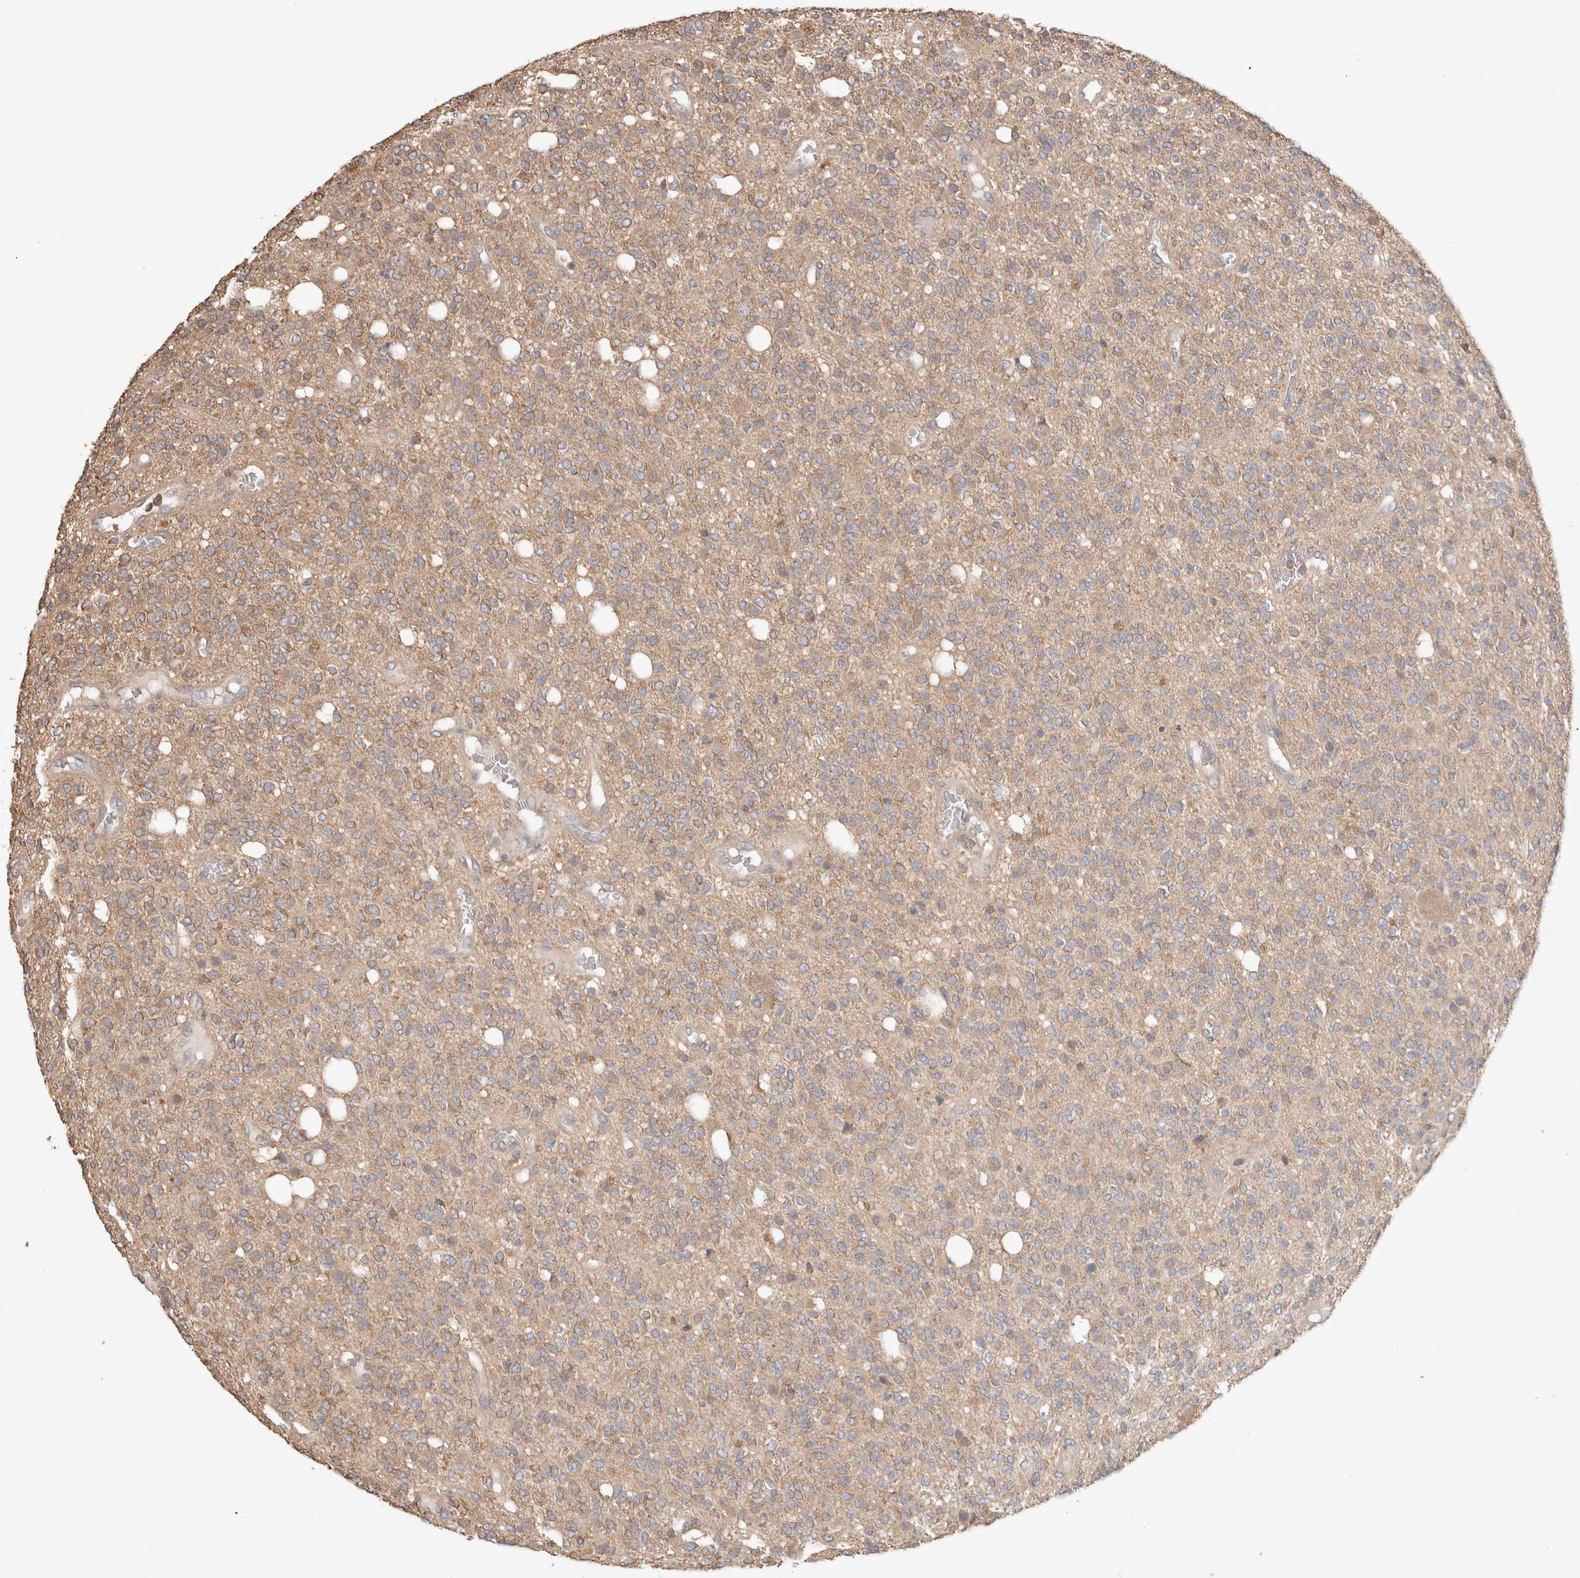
{"staining": {"intensity": "moderate", "quantity": "25%-75%", "location": "cytoplasmic/membranous"}, "tissue": "glioma", "cell_type": "Tumor cells", "image_type": "cancer", "snomed": [{"axis": "morphology", "description": "Glioma, malignant, High grade"}, {"axis": "topography", "description": "Brain"}], "caption": "The photomicrograph reveals a brown stain indicating the presence of a protein in the cytoplasmic/membranous of tumor cells in malignant high-grade glioma.", "gene": "HROB", "patient": {"sex": "male", "age": 34}}